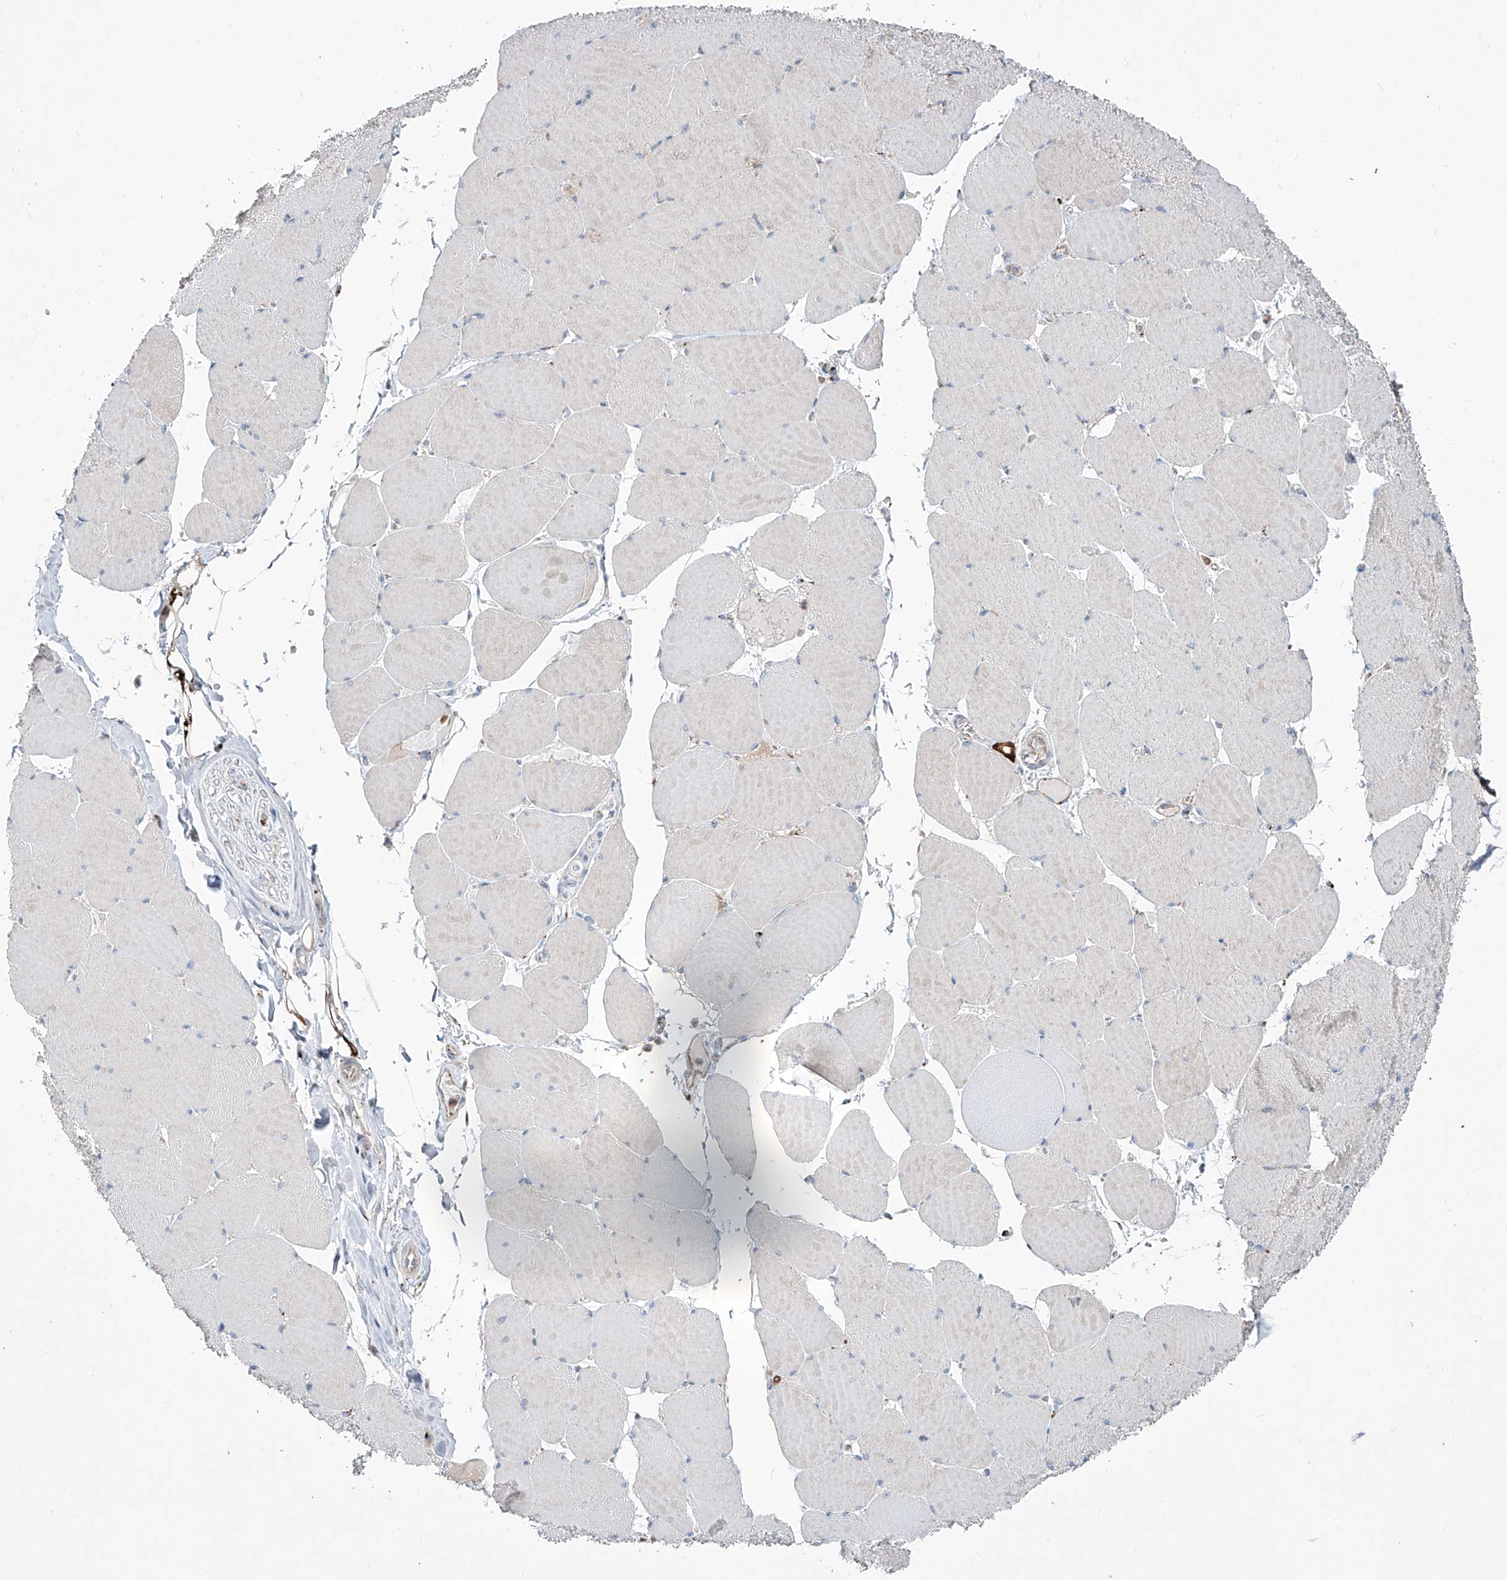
{"staining": {"intensity": "weak", "quantity": "<25%", "location": "cytoplasmic/membranous"}, "tissue": "skeletal muscle", "cell_type": "Myocytes", "image_type": "normal", "snomed": [{"axis": "morphology", "description": "Normal tissue, NOS"}, {"axis": "topography", "description": "Skeletal muscle"}, {"axis": "topography", "description": "Head-Neck"}], "caption": "DAB (3,3'-diaminobenzidine) immunohistochemical staining of unremarkable human skeletal muscle exhibits no significant expression in myocytes.", "gene": "CDH5", "patient": {"sex": "male", "age": 66}}